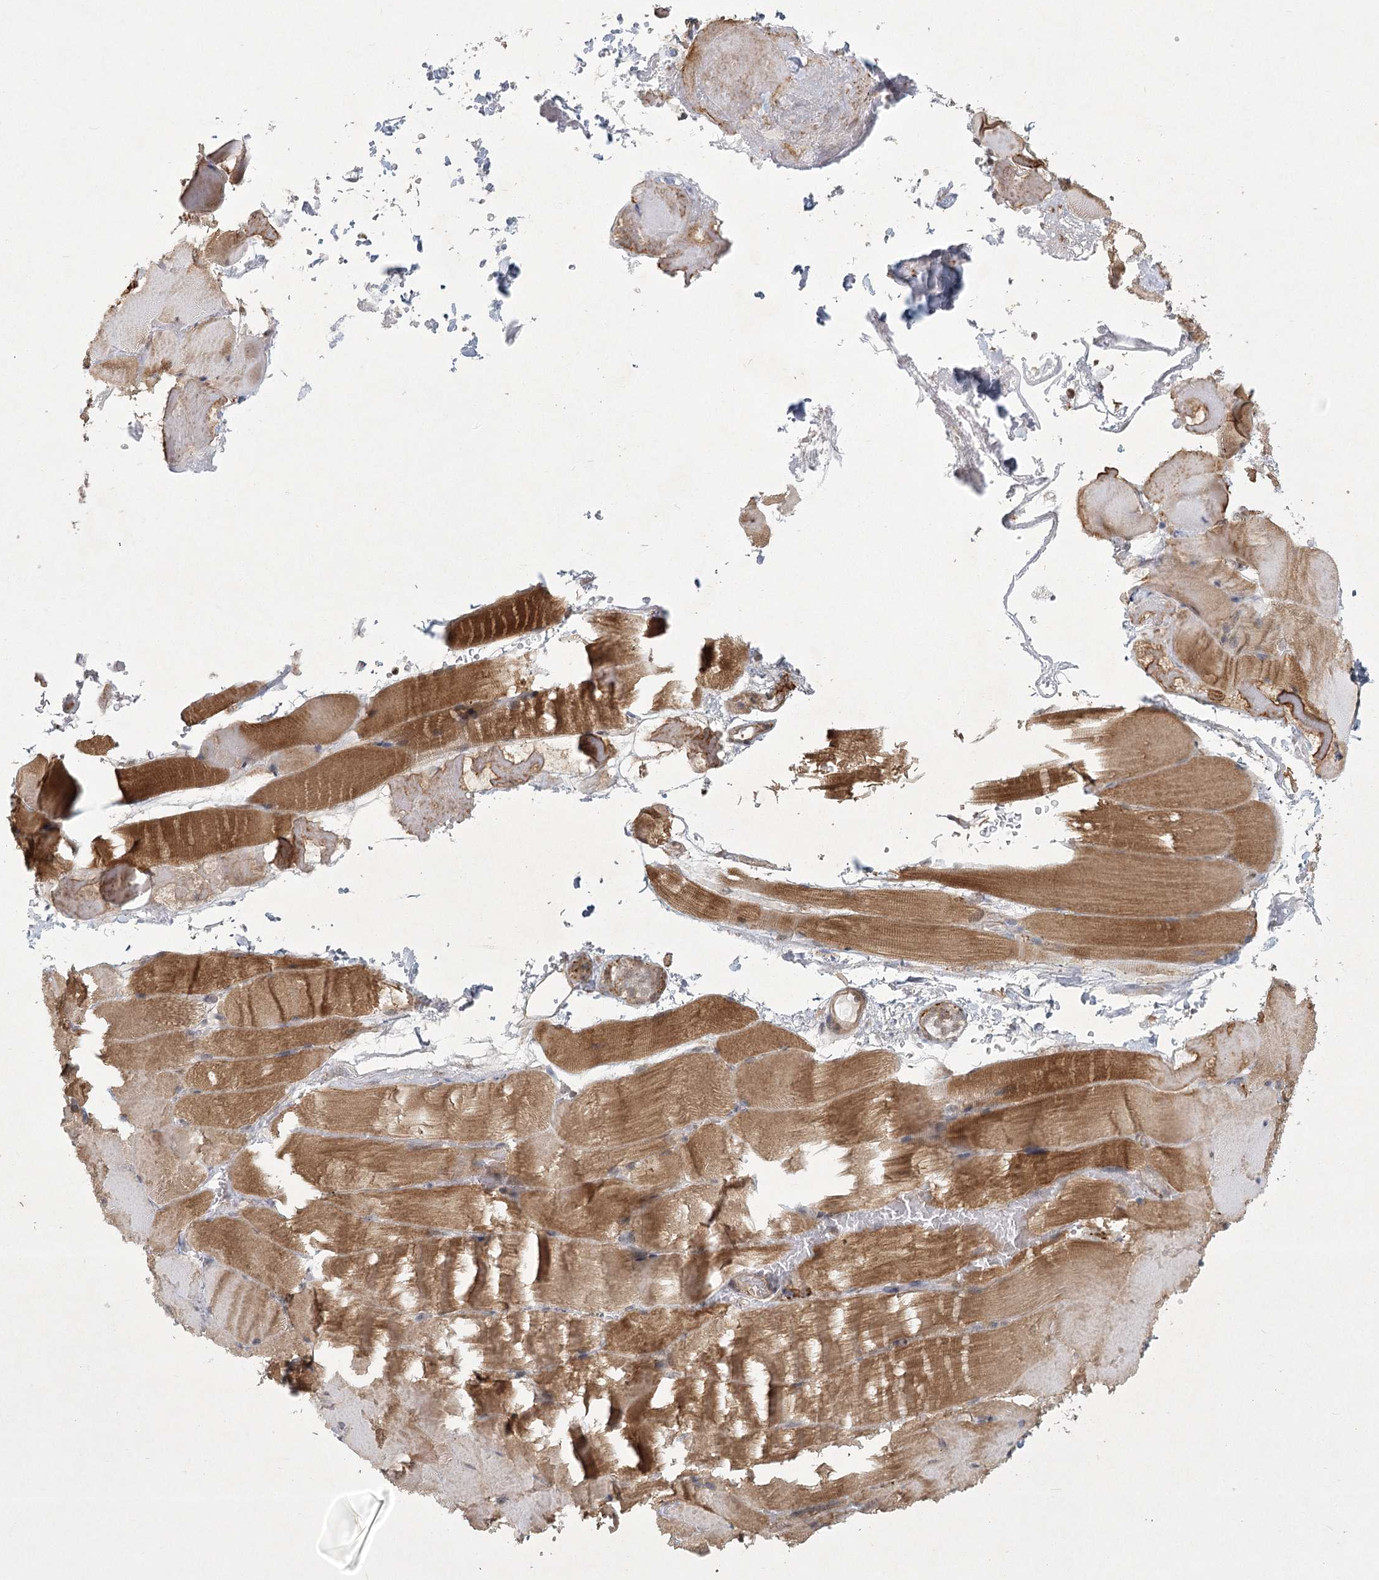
{"staining": {"intensity": "moderate", "quantity": ">75%", "location": "cytoplasmic/membranous"}, "tissue": "skeletal muscle", "cell_type": "Myocytes", "image_type": "normal", "snomed": [{"axis": "morphology", "description": "Normal tissue, NOS"}, {"axis": "topography", "description": "Skeletal muscle"}, {"axis": "topography", "description": "Parathyroid gland"}], "caption": "Approximately >75% of myocytes in normal skeletal muscle exhibit moderate cytoplasmic/membranous protein staining as visualized by brown immunohistochemical staining.", "gene": "MEPE", "patient": {"sex": "female", "age": 37}}